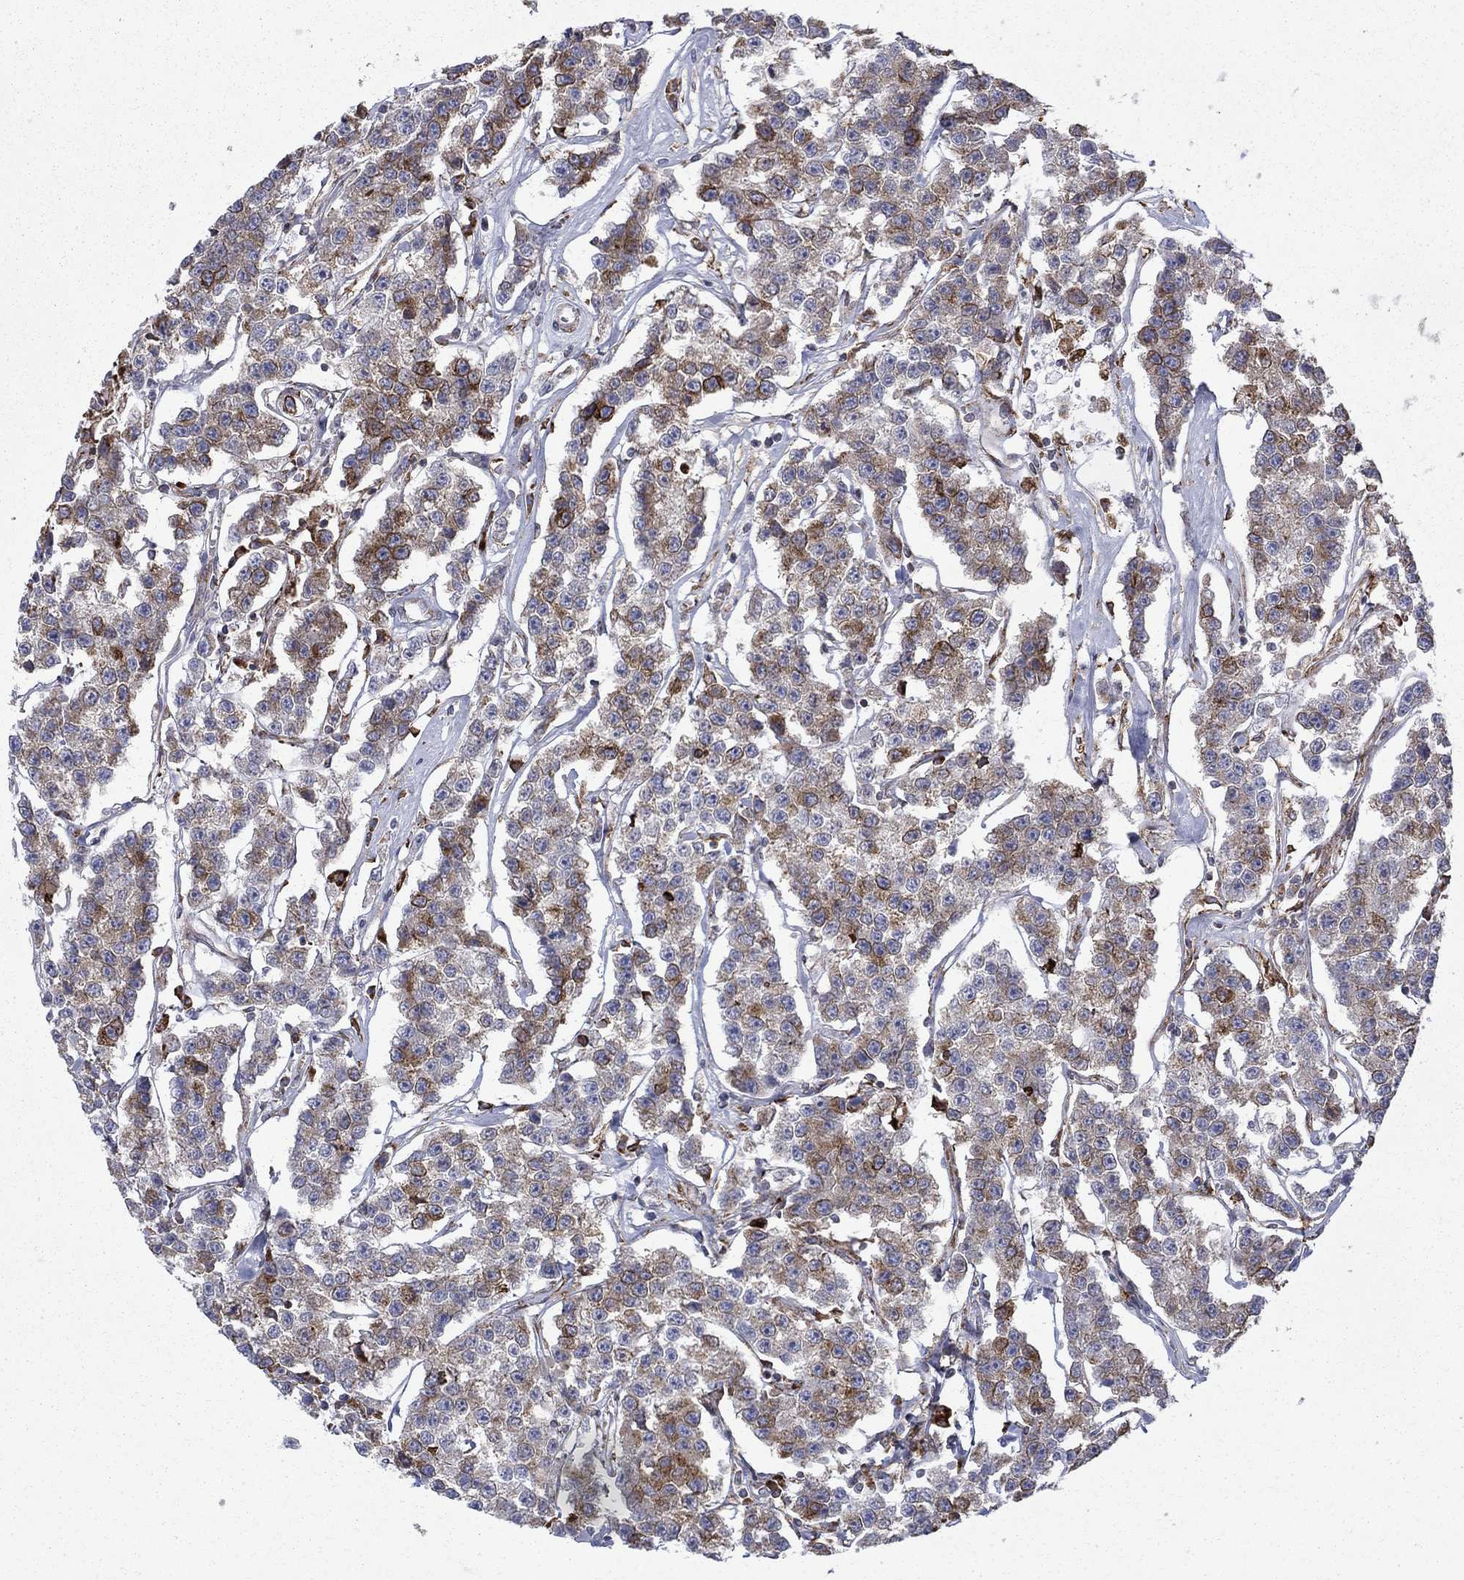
{"staining": {"intensity": "strong", "quantity": "<25%", "location": "cytoplasmic/membranous,nuclear"}, "tissue": "testis cancer", "cell_type": "Tumor cells", "image_type": "cancer", "snomed": [{"axis": "morphology", "description": "Seminoma, NOS"}, {"axis": "topography", "description": "Testis"}], "caption": "This image demonstrates immunohistochemistry (IHC) staining of testis cancer (seminoma), with medium strong cytoplasmic/membranous and nuclear expression in about <25% of tumor cells.", "gene": "CAB39L", "patient": {"sex": "male", "age": 59}}